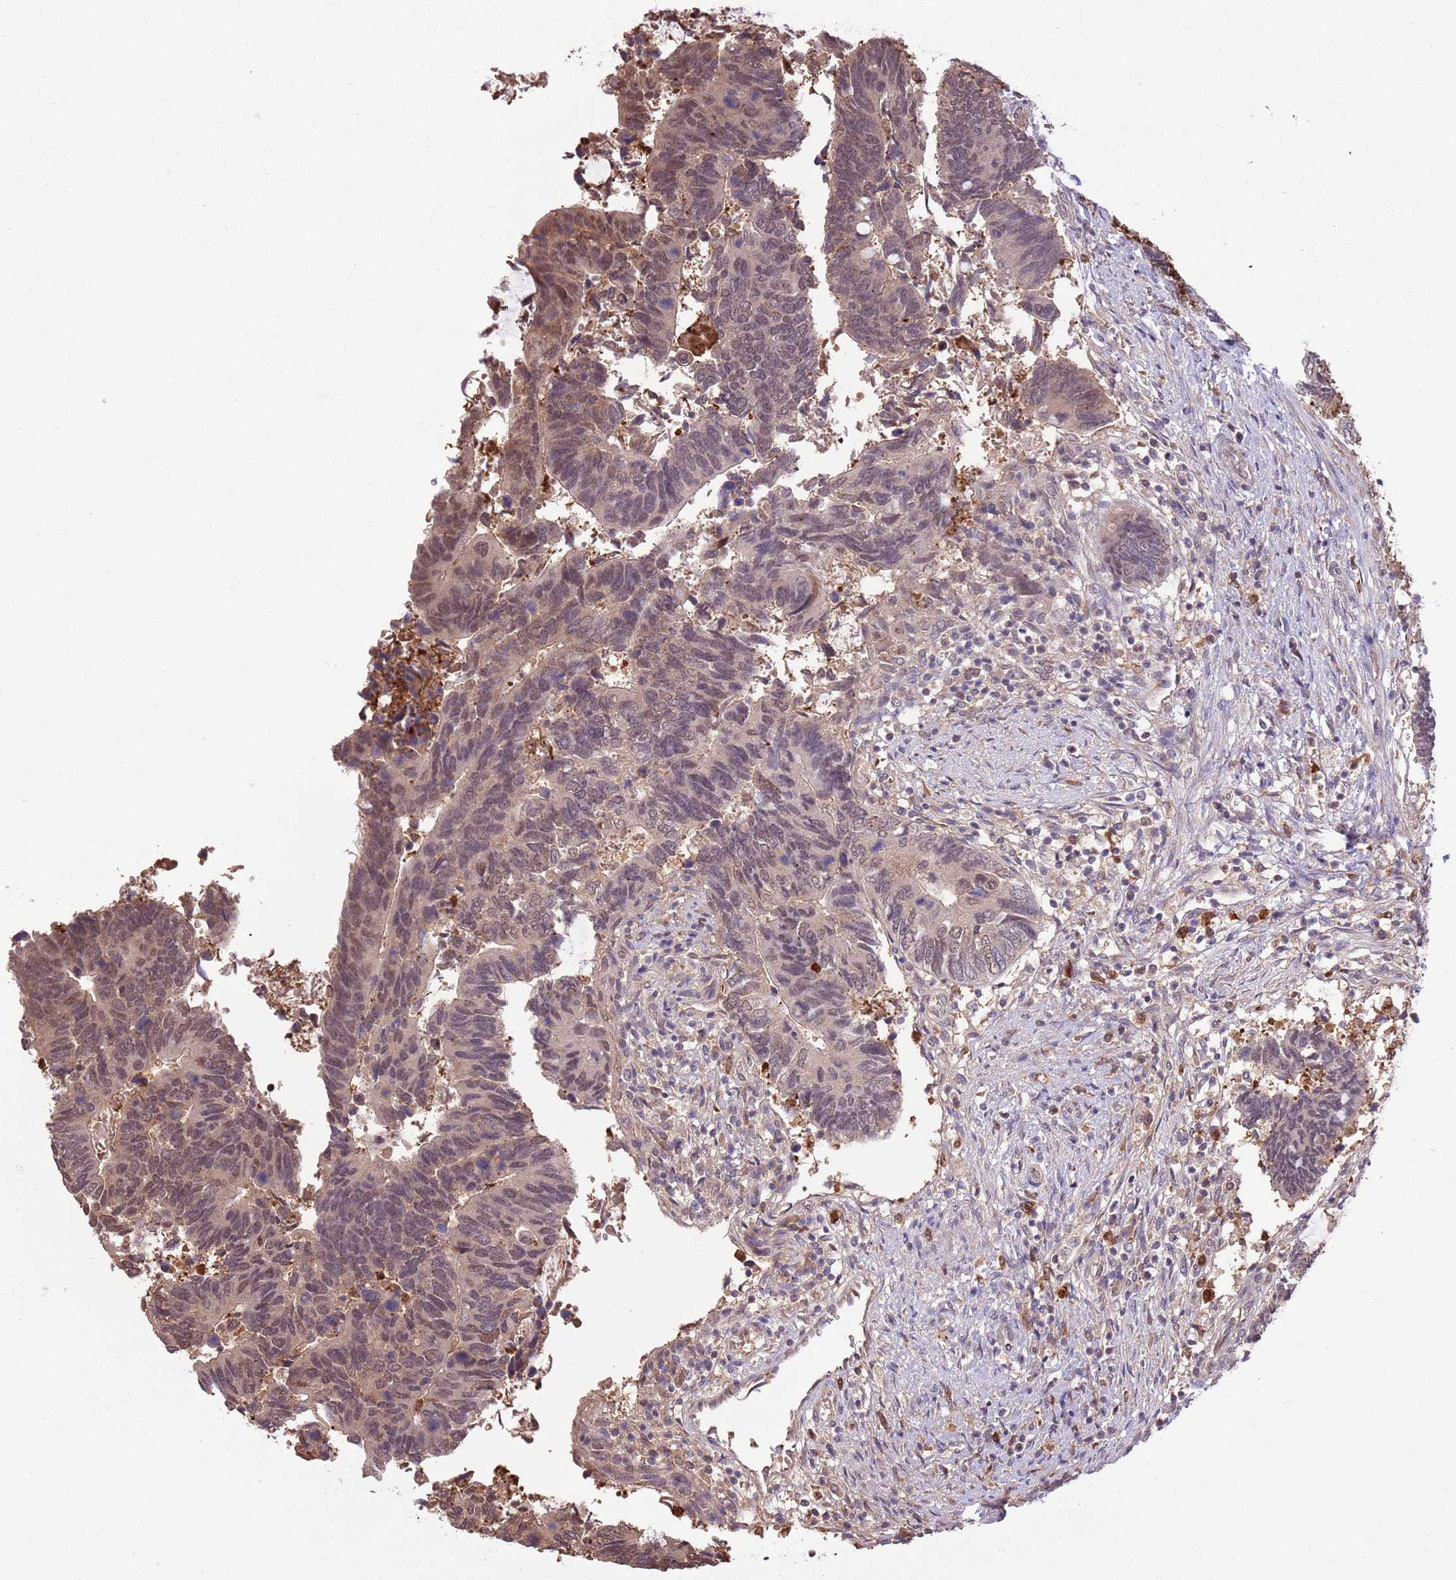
{"staining": {"intensity": "moderate", "quantity": "25%-75%", "location": "nuclear"}, "tissue": "colorectal cancer", "cell_type": "Tumor cells", "image_type": "cancer", "snomed": [{"axis": "morphology", "description": "Adenocarcinoma, NOS"}, {"axis": "topography", "description": "Colon"}], "caption": "Adenocarcinoma (colorectal) tissue exhibits moderate nuclear positivity in about 25%-75% of tumor cells, visualized by immunohistochemistry. (DAB IHC, brown staining for protein, blue staining for nuclei).", "gene": "AMIGO1", "patient": {"sex": "male", "age": 87}}